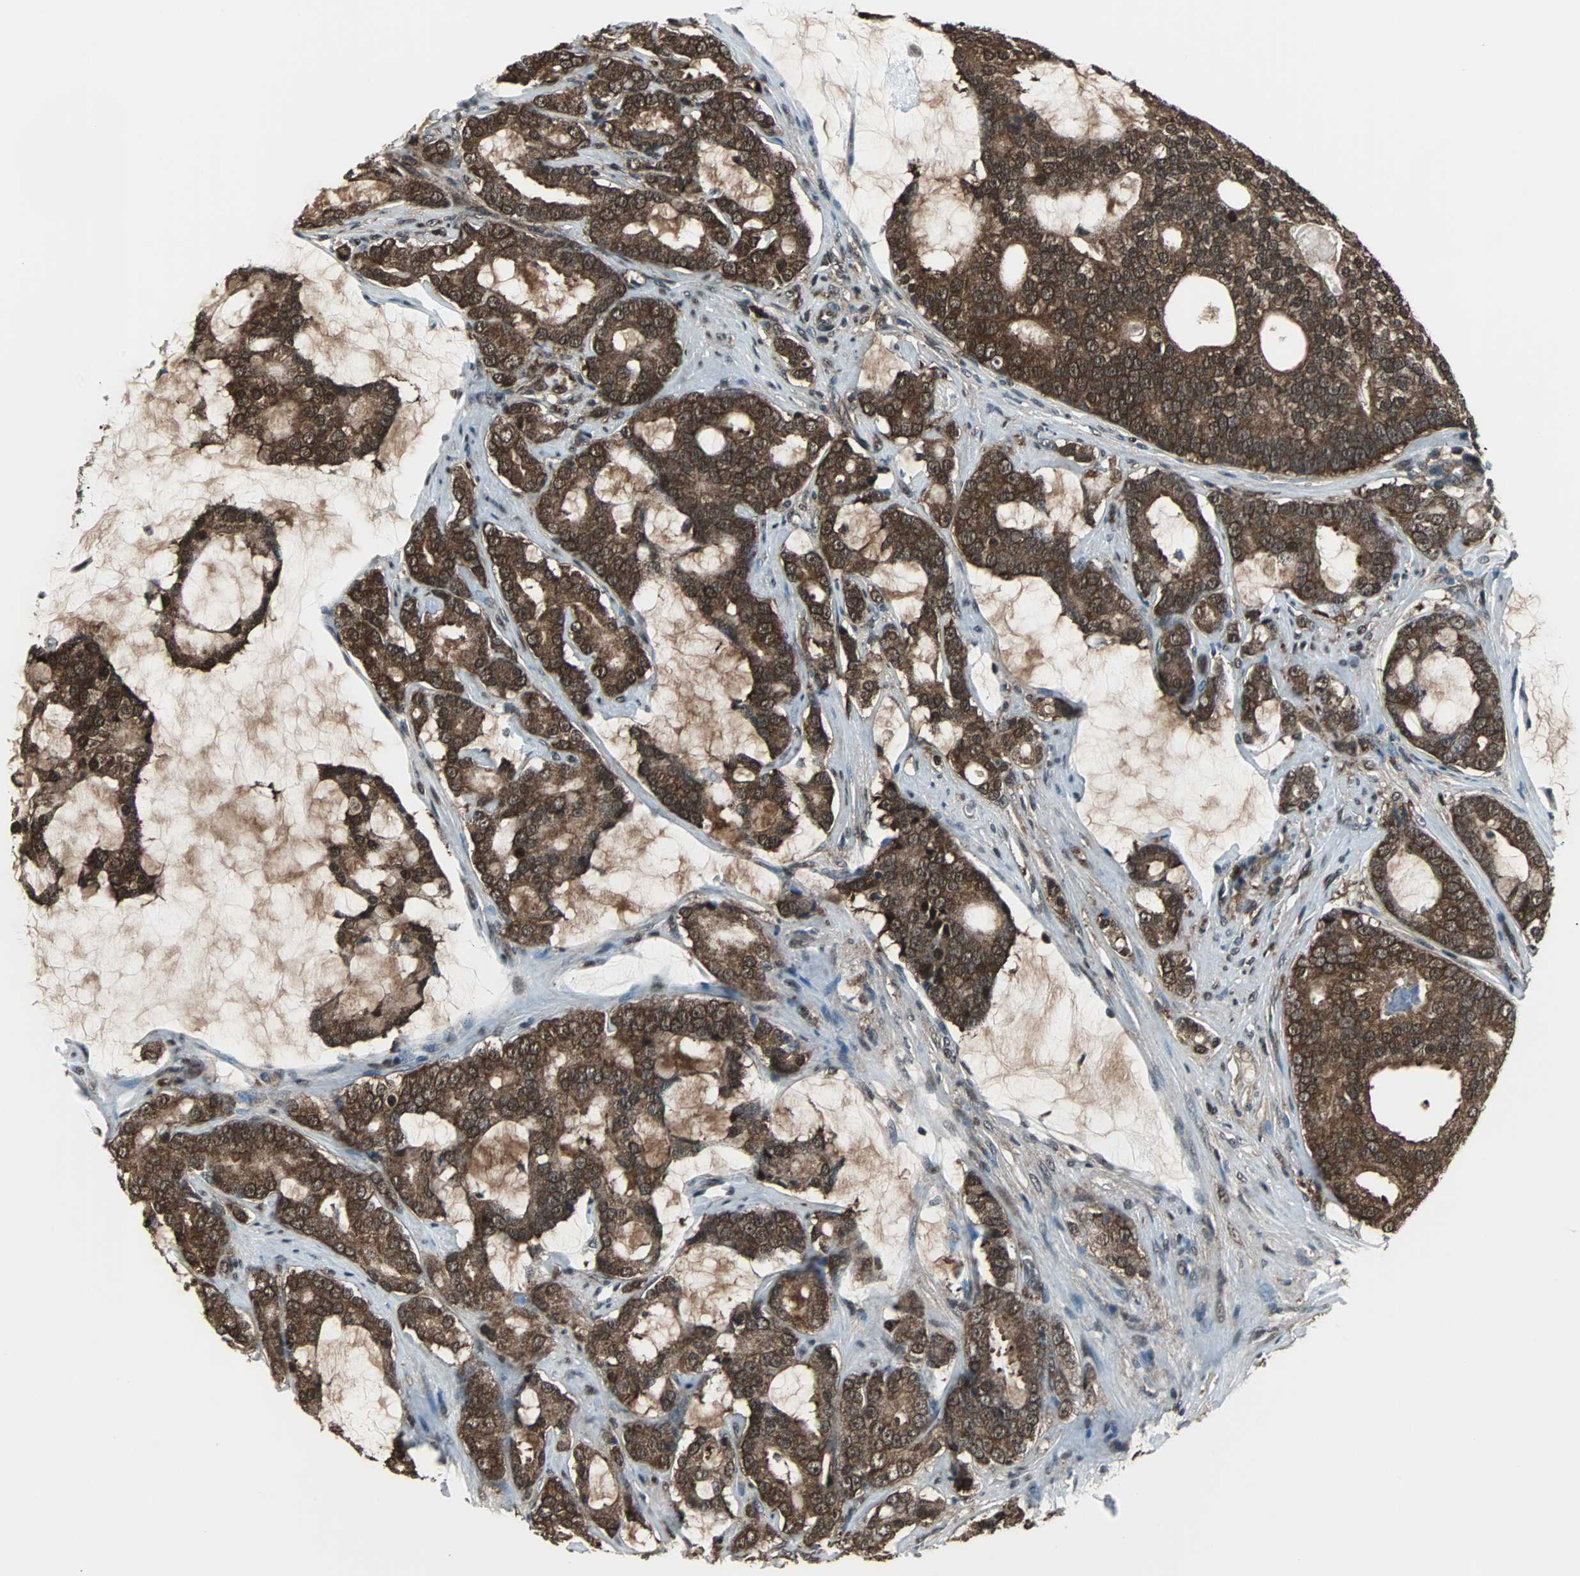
{"staining": {"intensity": "strong", "quantity": ">75%", "location": "cytoplasmic/membranous,nuclear"}, "tissue": "prostate cancer", "cell_type": "Tumor cells", "image_type": "cancer", "snomed": [{"axis": "morphology", "description": "Adenocarcinoma, Low grade"}, {"axis": "topography", "description": "Prostate"}], "caption": "Prostate cancer stained for a protein demonstrates strong cytoplasmic/membranous and nuclear positivity in tumor cells.", "gene": "VCP", "patient": {"sex": "male", "age": 58}}